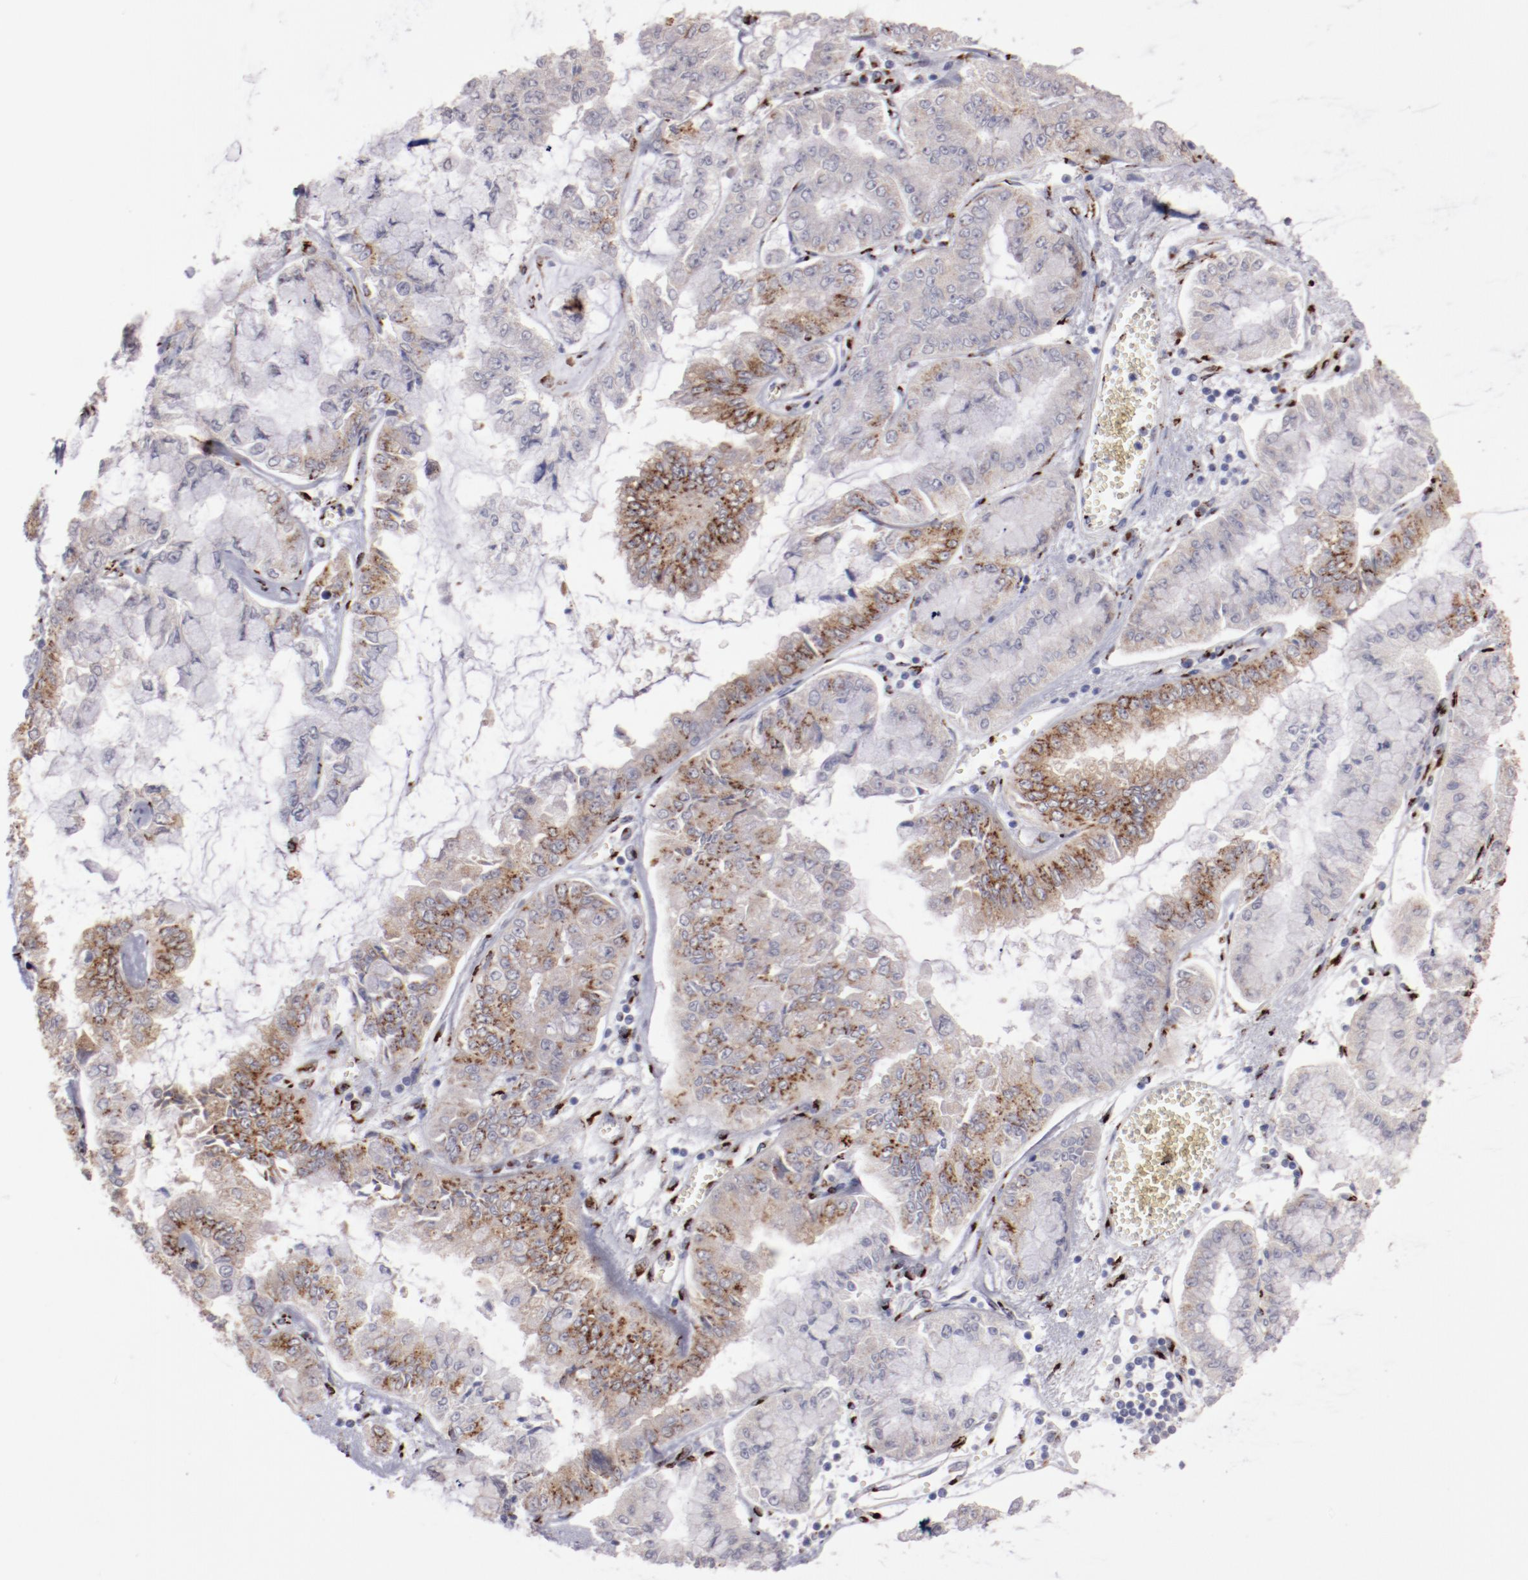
{"staining": {"intensity": "strong", "quantity": ">75%", "location": "cytoplasmic/membranous"}, "tissue": "liver cancer", "cell_type": "Tumor cells", "image_type": "cancer", "snomed": [{"axis": "morphology", "description": "Cholangiocarcinoma"}, {"axis": "topography", "description": "Liver"}], "caption": "A micrograph of human liver cancer stained for a protein shows strong cytoplasmic/membranous brown staining in tumor cells.", "gene": "GOLIM4", "patient": {"sex": "female", "age": 79}}